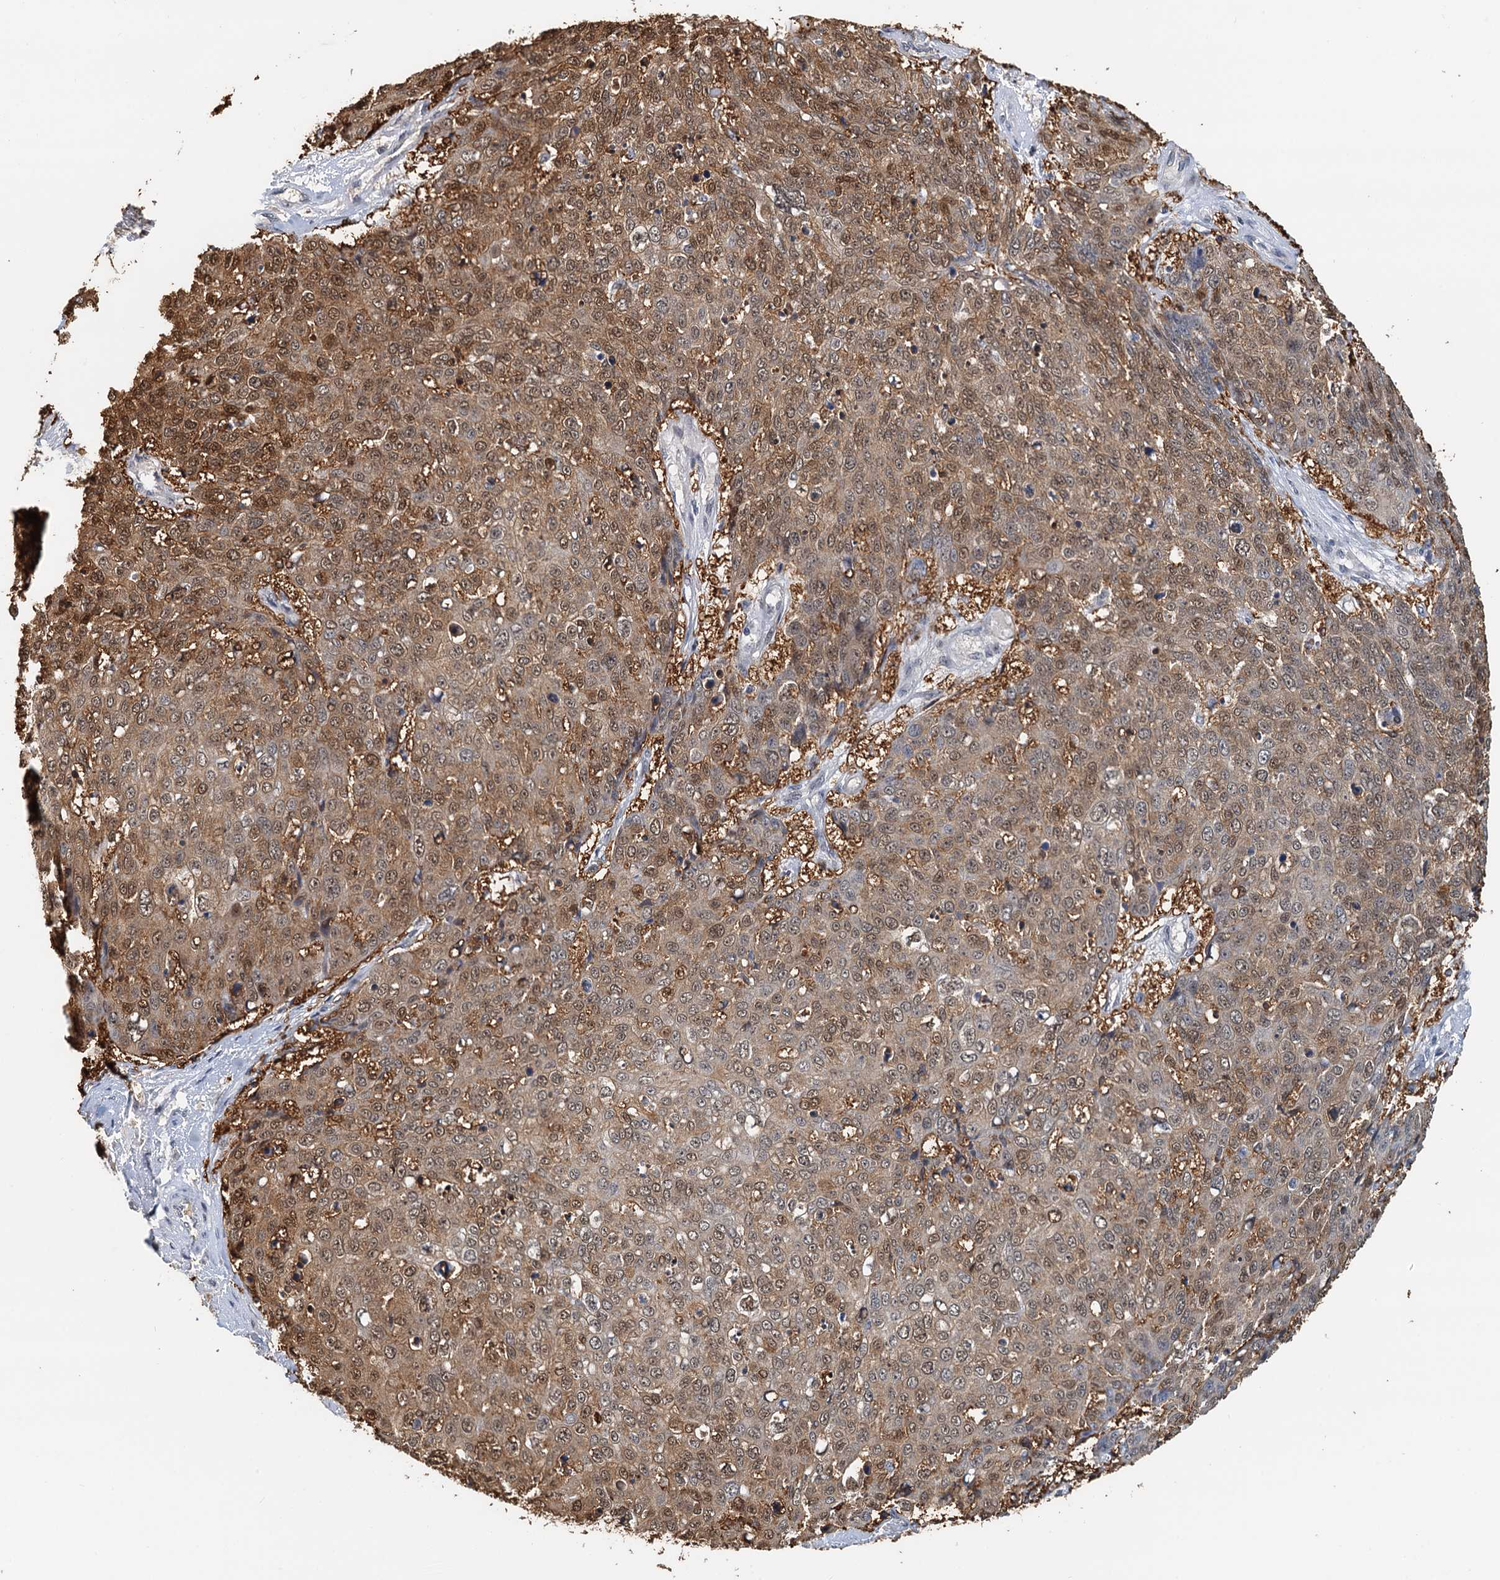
{"staining": {"intensity": "moderate", "quantity": ">75%", "location": "cytoplasmic/membranous,nuclear"}, "tissue": "skin cancer", "cell_type": "Tumor cells", "image_type": "cancer", "snomed": [{"axis": "morphology", "description": "Squamous cell carcinoma, NOS"}, {"axis": "topography", "description": "Skin"}], "caption": "Human squamous cell carcinoma (skin) stained with a brown dye shows moderate cytoplasmic/membranous and nuclear positive positivity in about >75% of tumor cells.", "gene": "SPINDOC", "patient": {"sex": "male", "age": 71}}